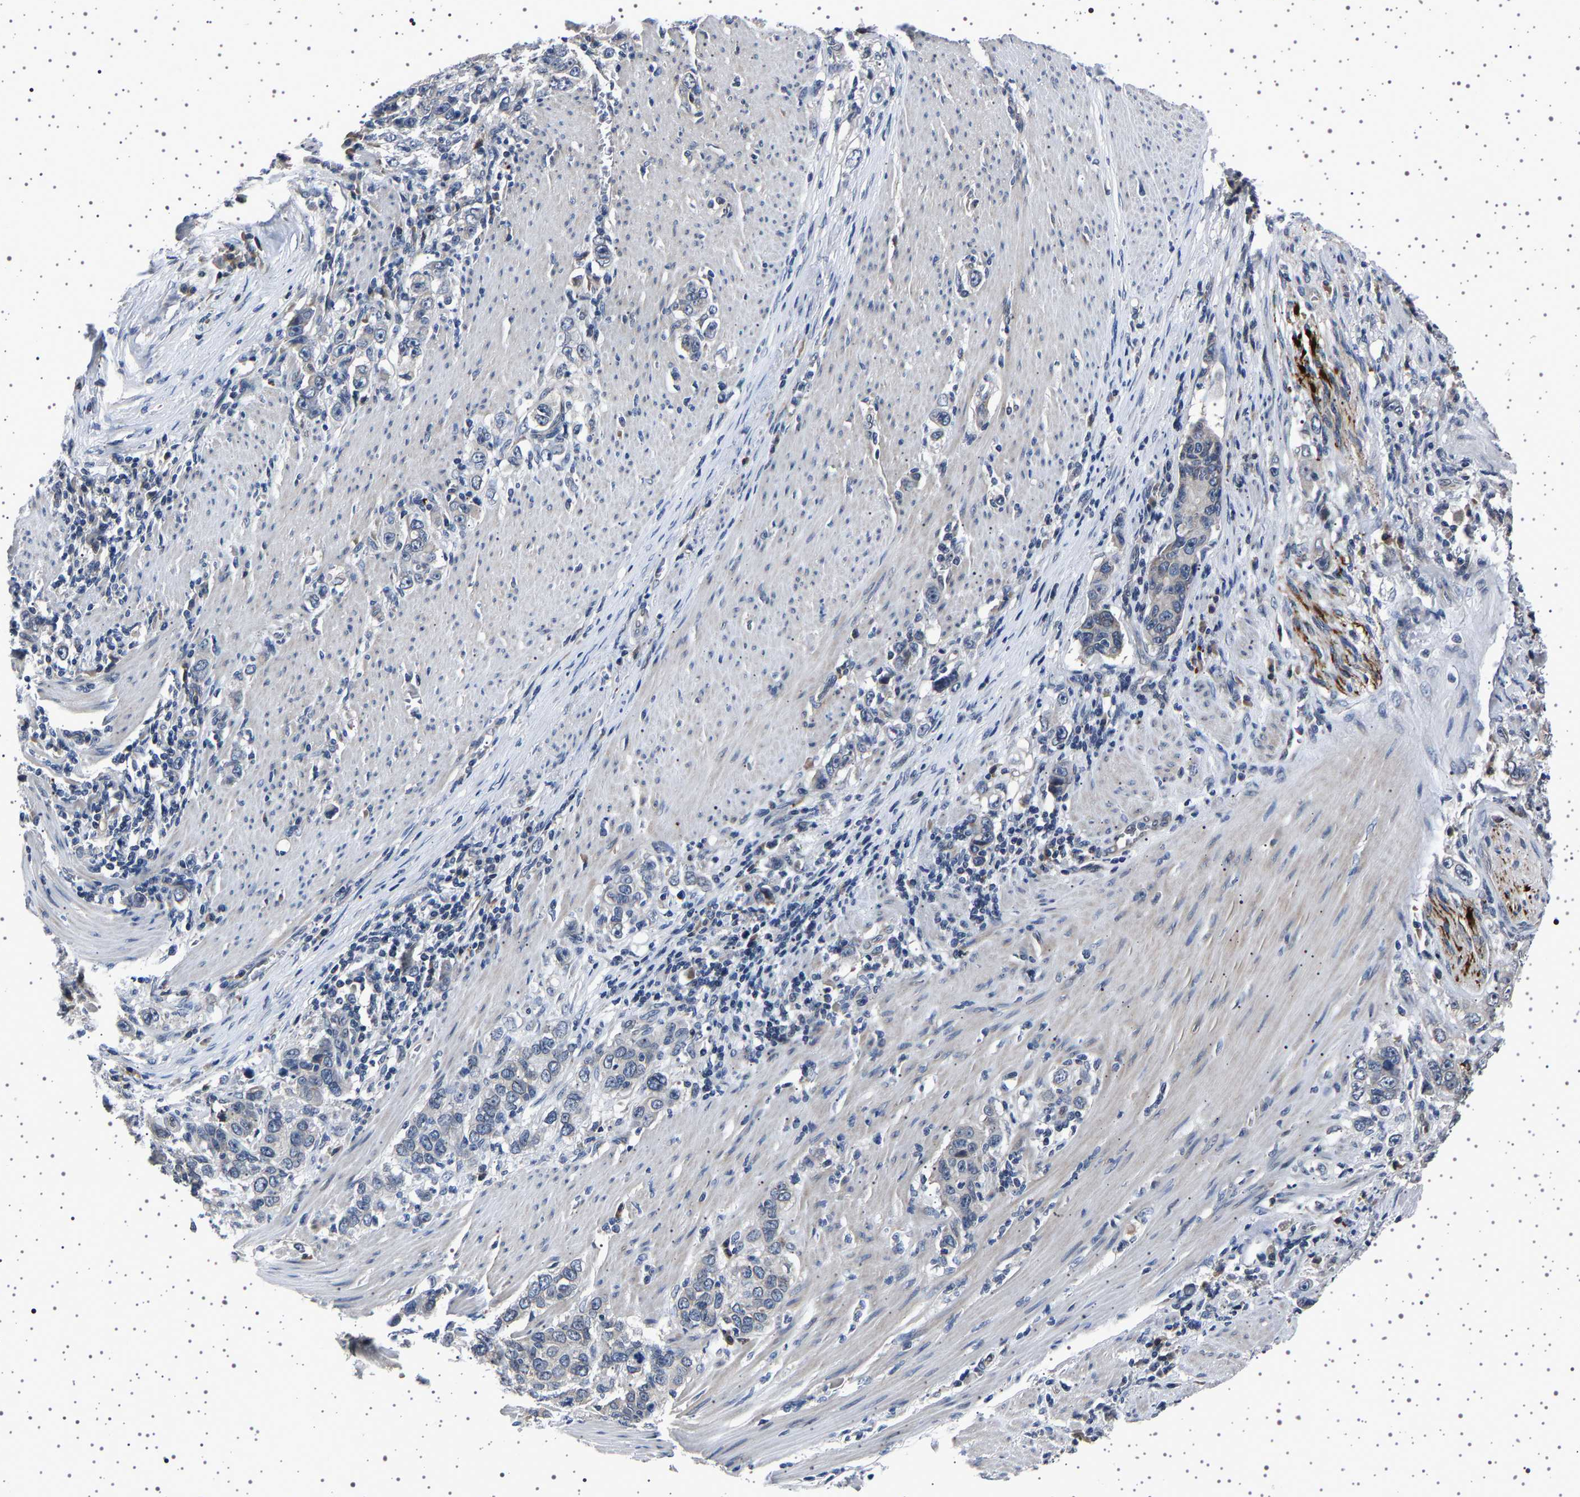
{"staining": {"intensity": "negative", "quantity": "none", "location": "none"}, "tissue": "stomach cancer", "cell_type": "Tumor cells", "image_type": "cancer", "snomed": [{"axis": "morphology", "description": "Adenocarcinoma, NOS"}, {"axis": "topography", "description": "Stomach, lower"}], "caption": "The histopathology image reveals no significant expression in tumor cells of stomach cancer (adenocarcinoma). (DAB immunohistochemistry (IHC) with hematoxylin counter stain).", "gene": "IL10RB", "patient": {"sex": "female", "age": 72}}